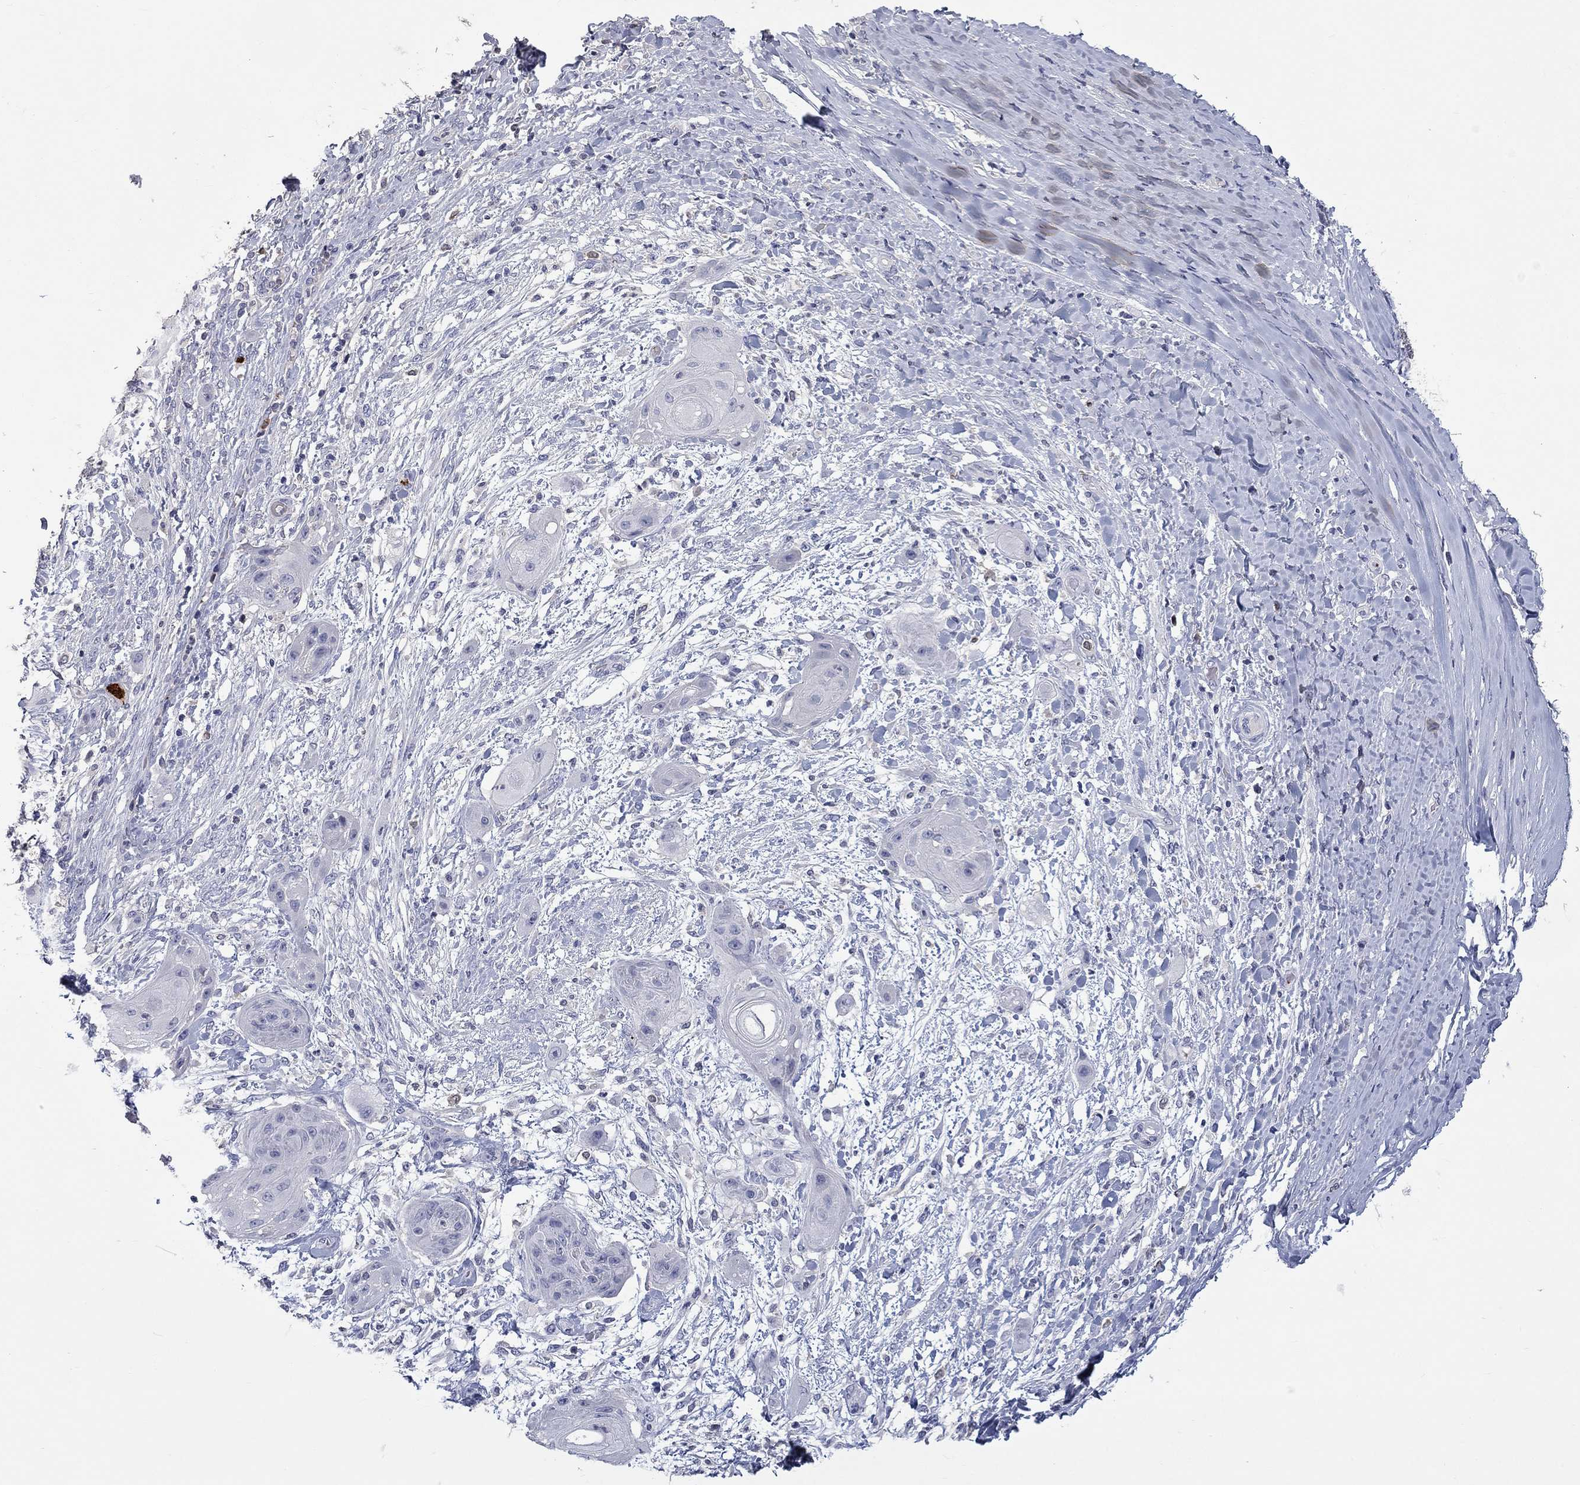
{"staining": {"intensity": "negative", "quantity": "none", "location": "none"}, "tissue": "skin cancer", "cell_type": "Tumor cells", "image_type": "cancer", "snomed": [{"axis": "morphology", "description": "Squamous cell carcinoma, NOS"}, {"axis": "topography", "description": "Skin"}], "caption": "Protein analysis of skin squamous cell carcinoma shows no significant positivity in tumor cells.", "gene": "PLEK", "patient": {"sex": "male", "age": 62}}